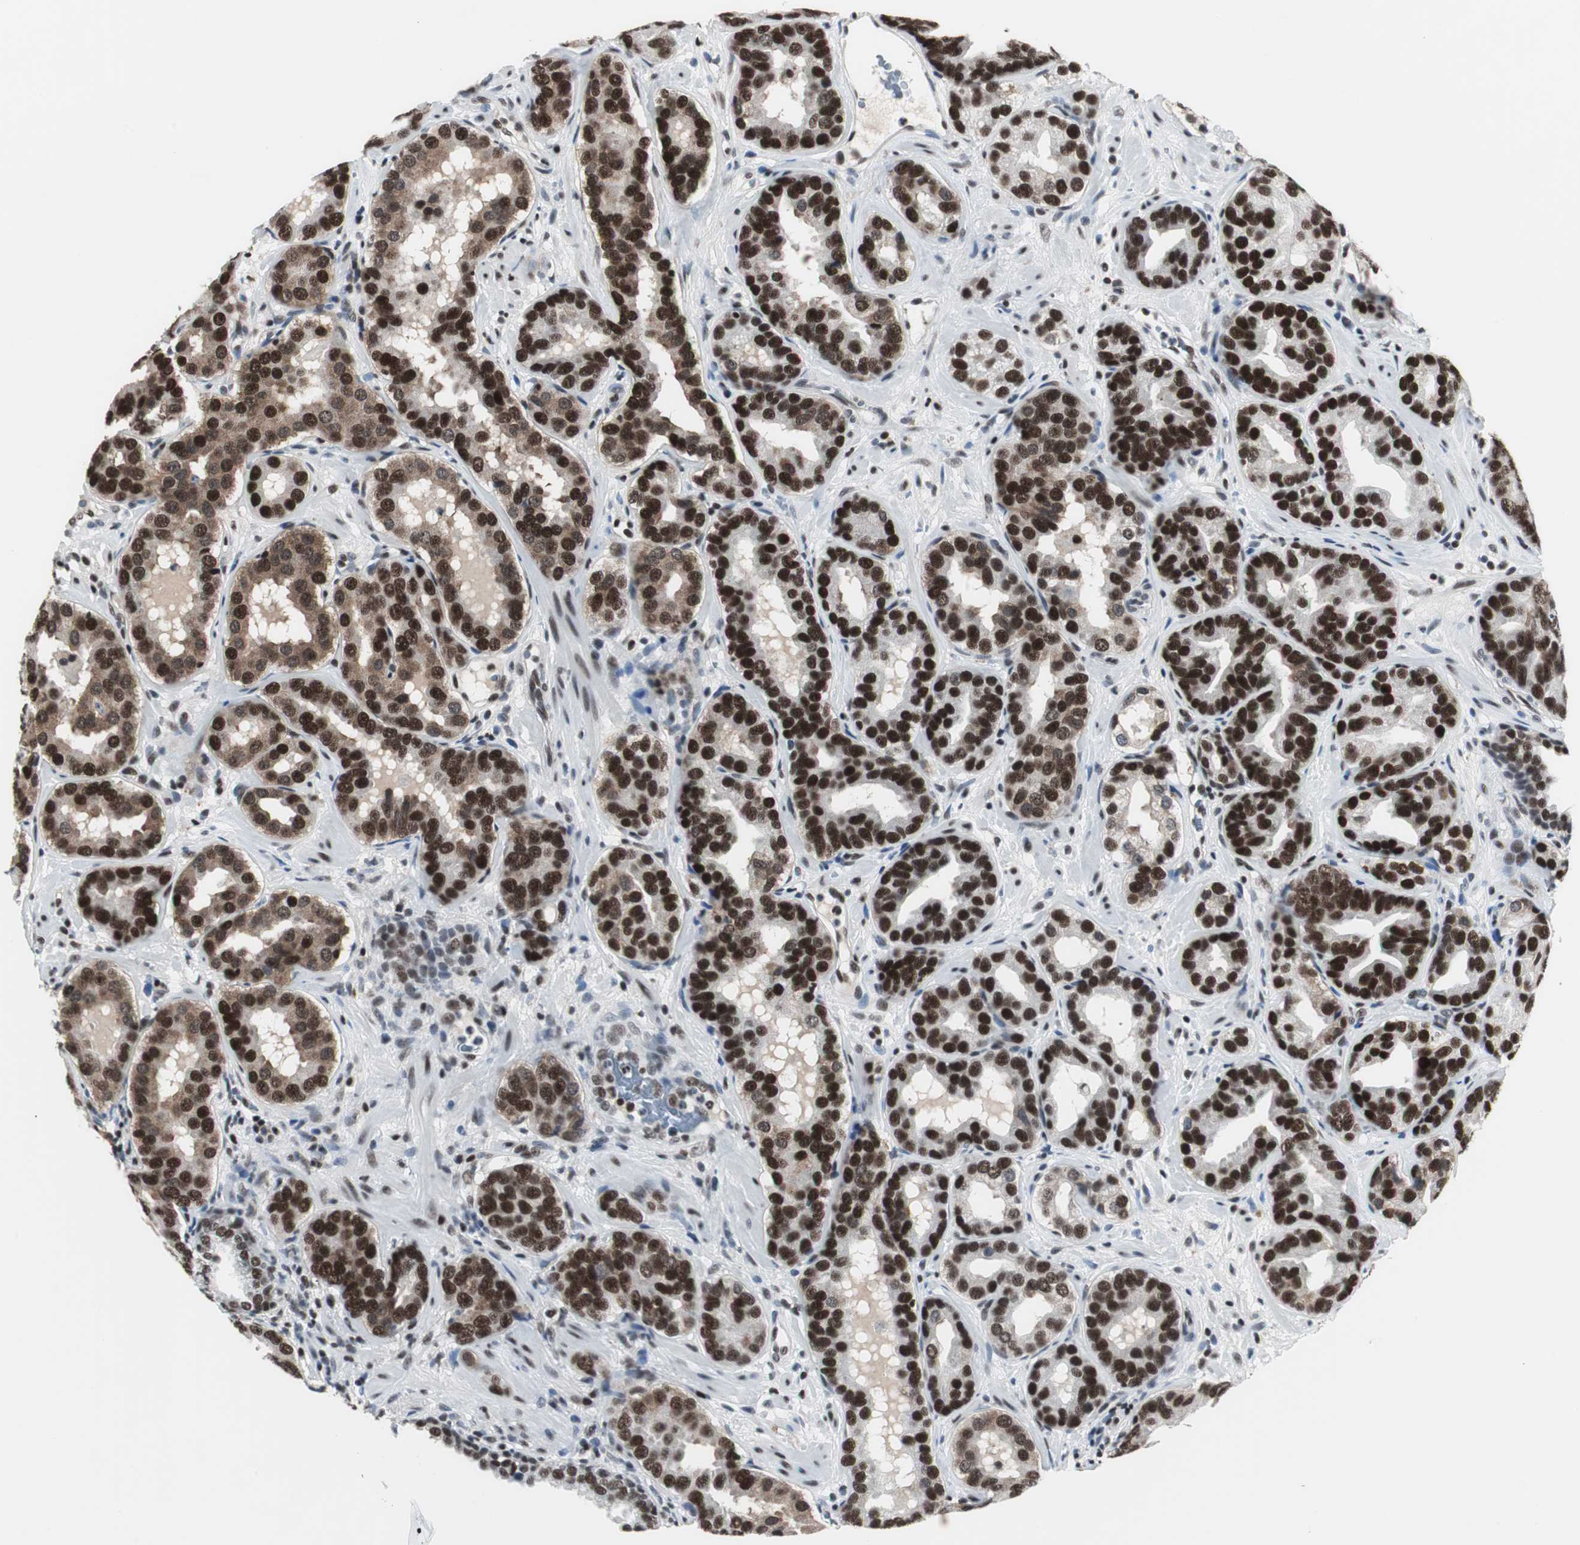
{"staining": {"intensity": "strong", "quantity": ">75%", "location": "nuclear"}, "tissue": "prostate cancer", "cell_type": "Tumor cells", "image_type": "cancer", "snomed": [{"axis": "morphology", "description": "Adenocarcinoma, Low grade"}, {"axis": "topography", "description": "Prostate"}], "caption": "Prostate cancer (adenocarcinoma (low-grade)) was stained to show a protein in brown. There is high levels of strong nuclear positivity in approximately >75% of tumor cells.", "gene": "RAD9A", "patient": {"sex": "male", "age": 59}}